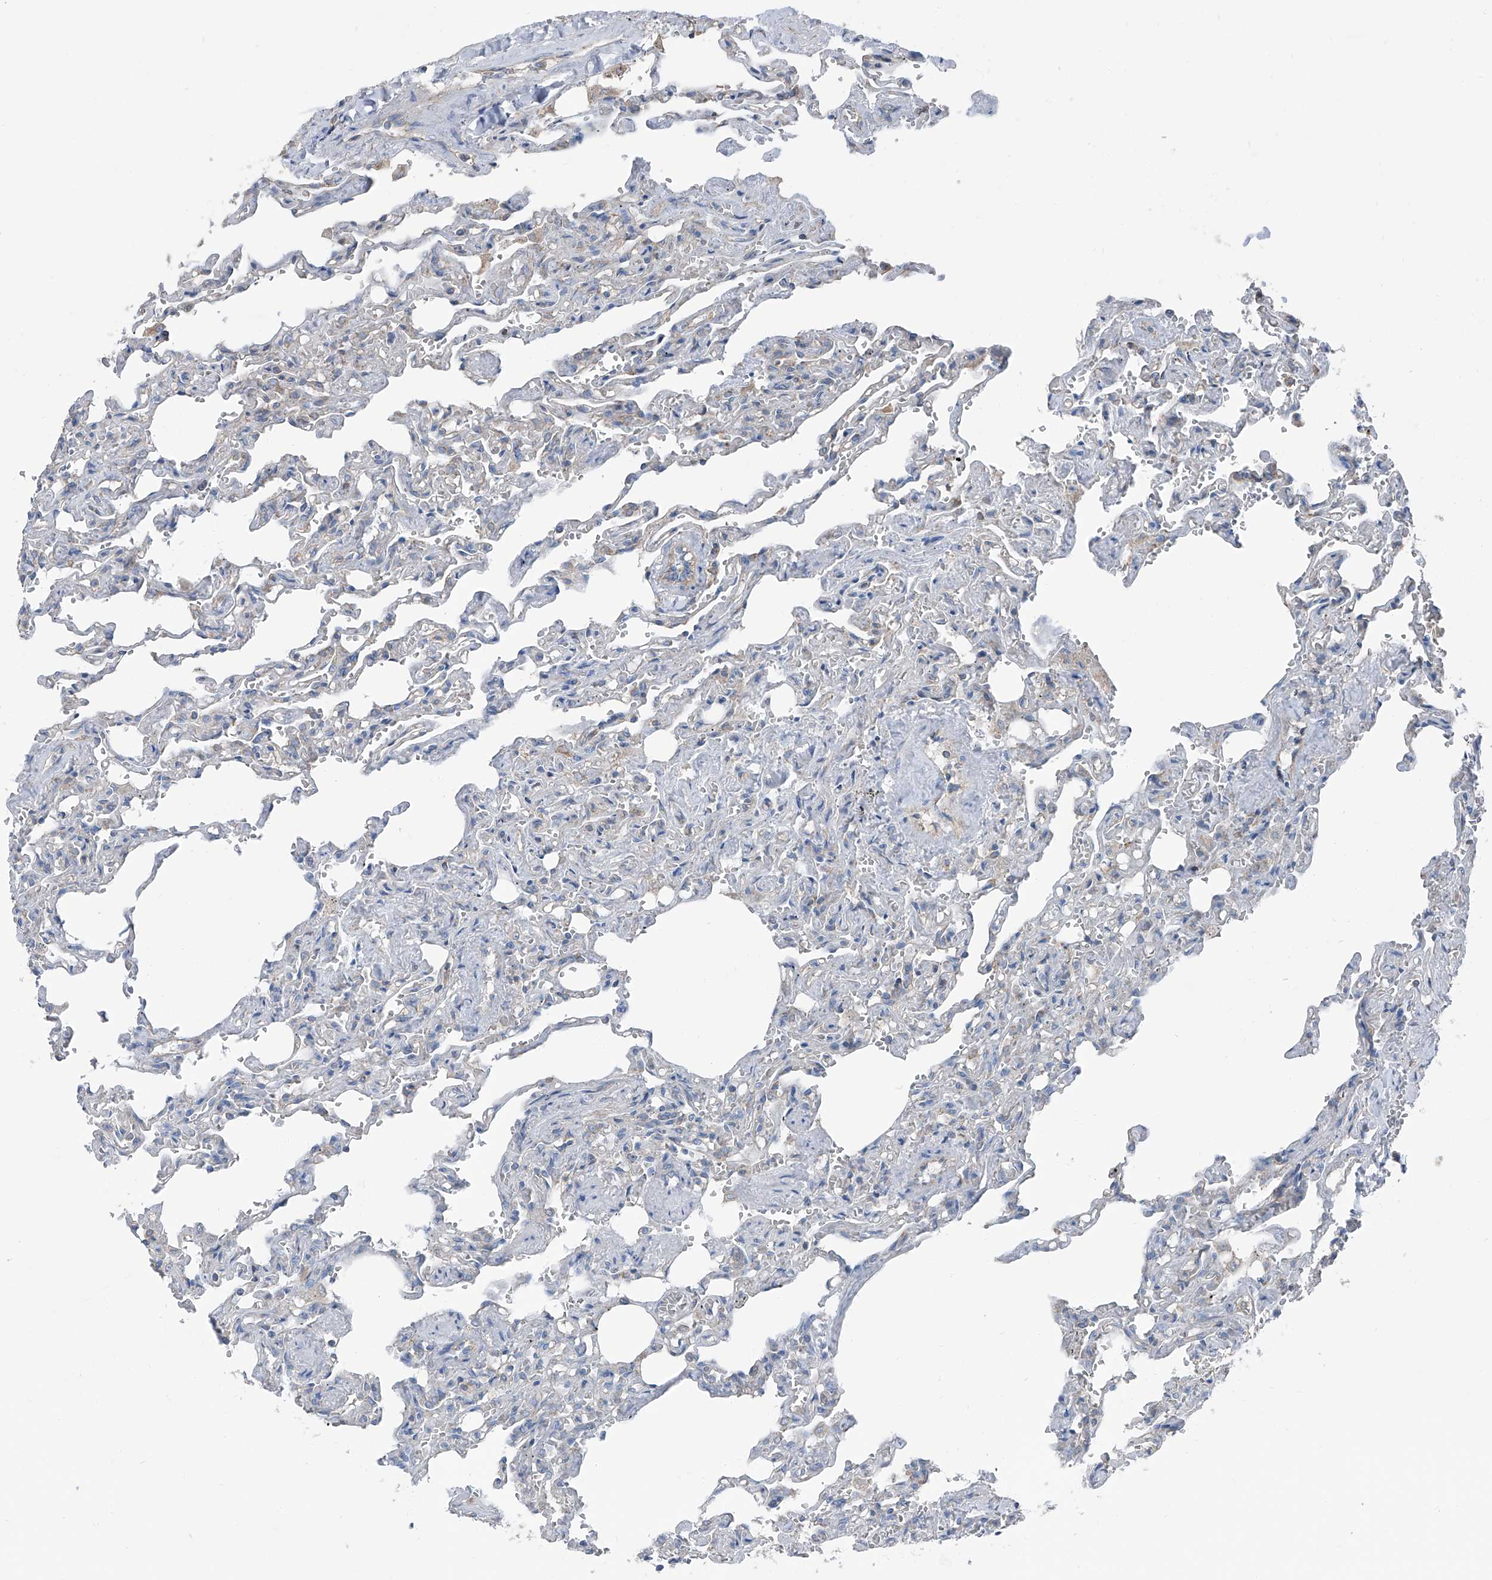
{"staining": {"intensity": "moderate", "quantity": "<25%", "location": "cytoplasmic/membranous"}, "tissue": "lung", "cell_type": "Alveolar cells", "image_type": "normal", "snomed": [{"axis": "morphology", "description": "Normal tissue, NOS"}, {"axis": "topography", "description": "Lung"}], "caption": "Protein staining exhibits moderate cytoplasmic/membranous staining in approximately <25% of alveolar cells in normal lung. (IHC, brightfield microscopy, high magnification).", "gene": "GPR142", "patient": {"sex": "male", "age": 21}}